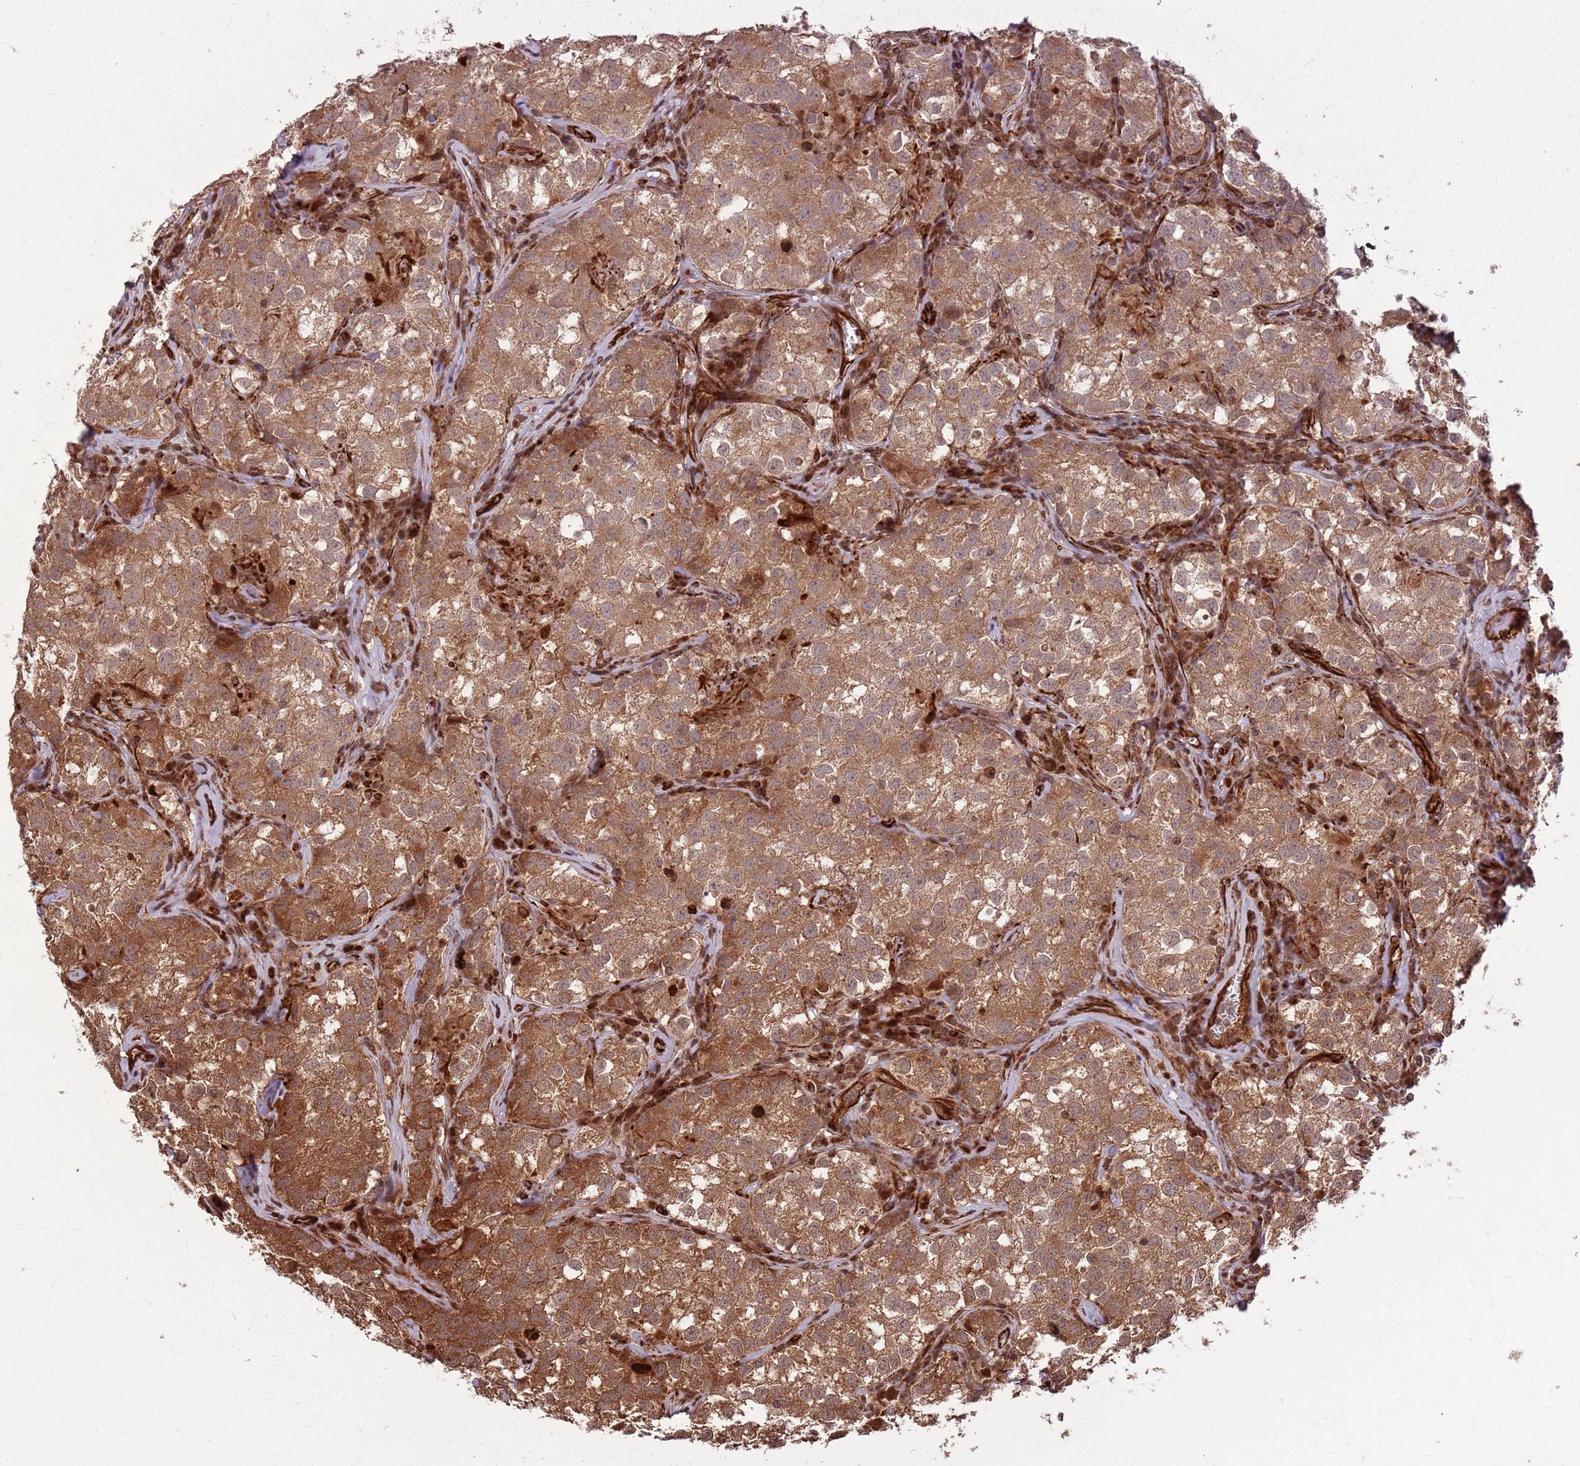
{"staining": {"intensity": "moderate", "quantity": ">75%", "location": "cytoplasmic/membranous"}, "tissue": "testis cancer", "cell_type": "Tumor cells", "image_type": "cancer", "snomed": [{"axis": "morphology", "description": "Seminoma, NOS"}, {"axis": "morphology", "description": "Carcinoma, Embryonal, NOS"}, {"axis": "topography", "description": "Testis"}], "caption": "Human testis seminoma stained with a brown dye displays moderate cytoplasmic/membranous positive staining in approximately >75% of tumor cells.", "gene": "ADAMTS3", "patient": {"sex": "male", "age": 43}}